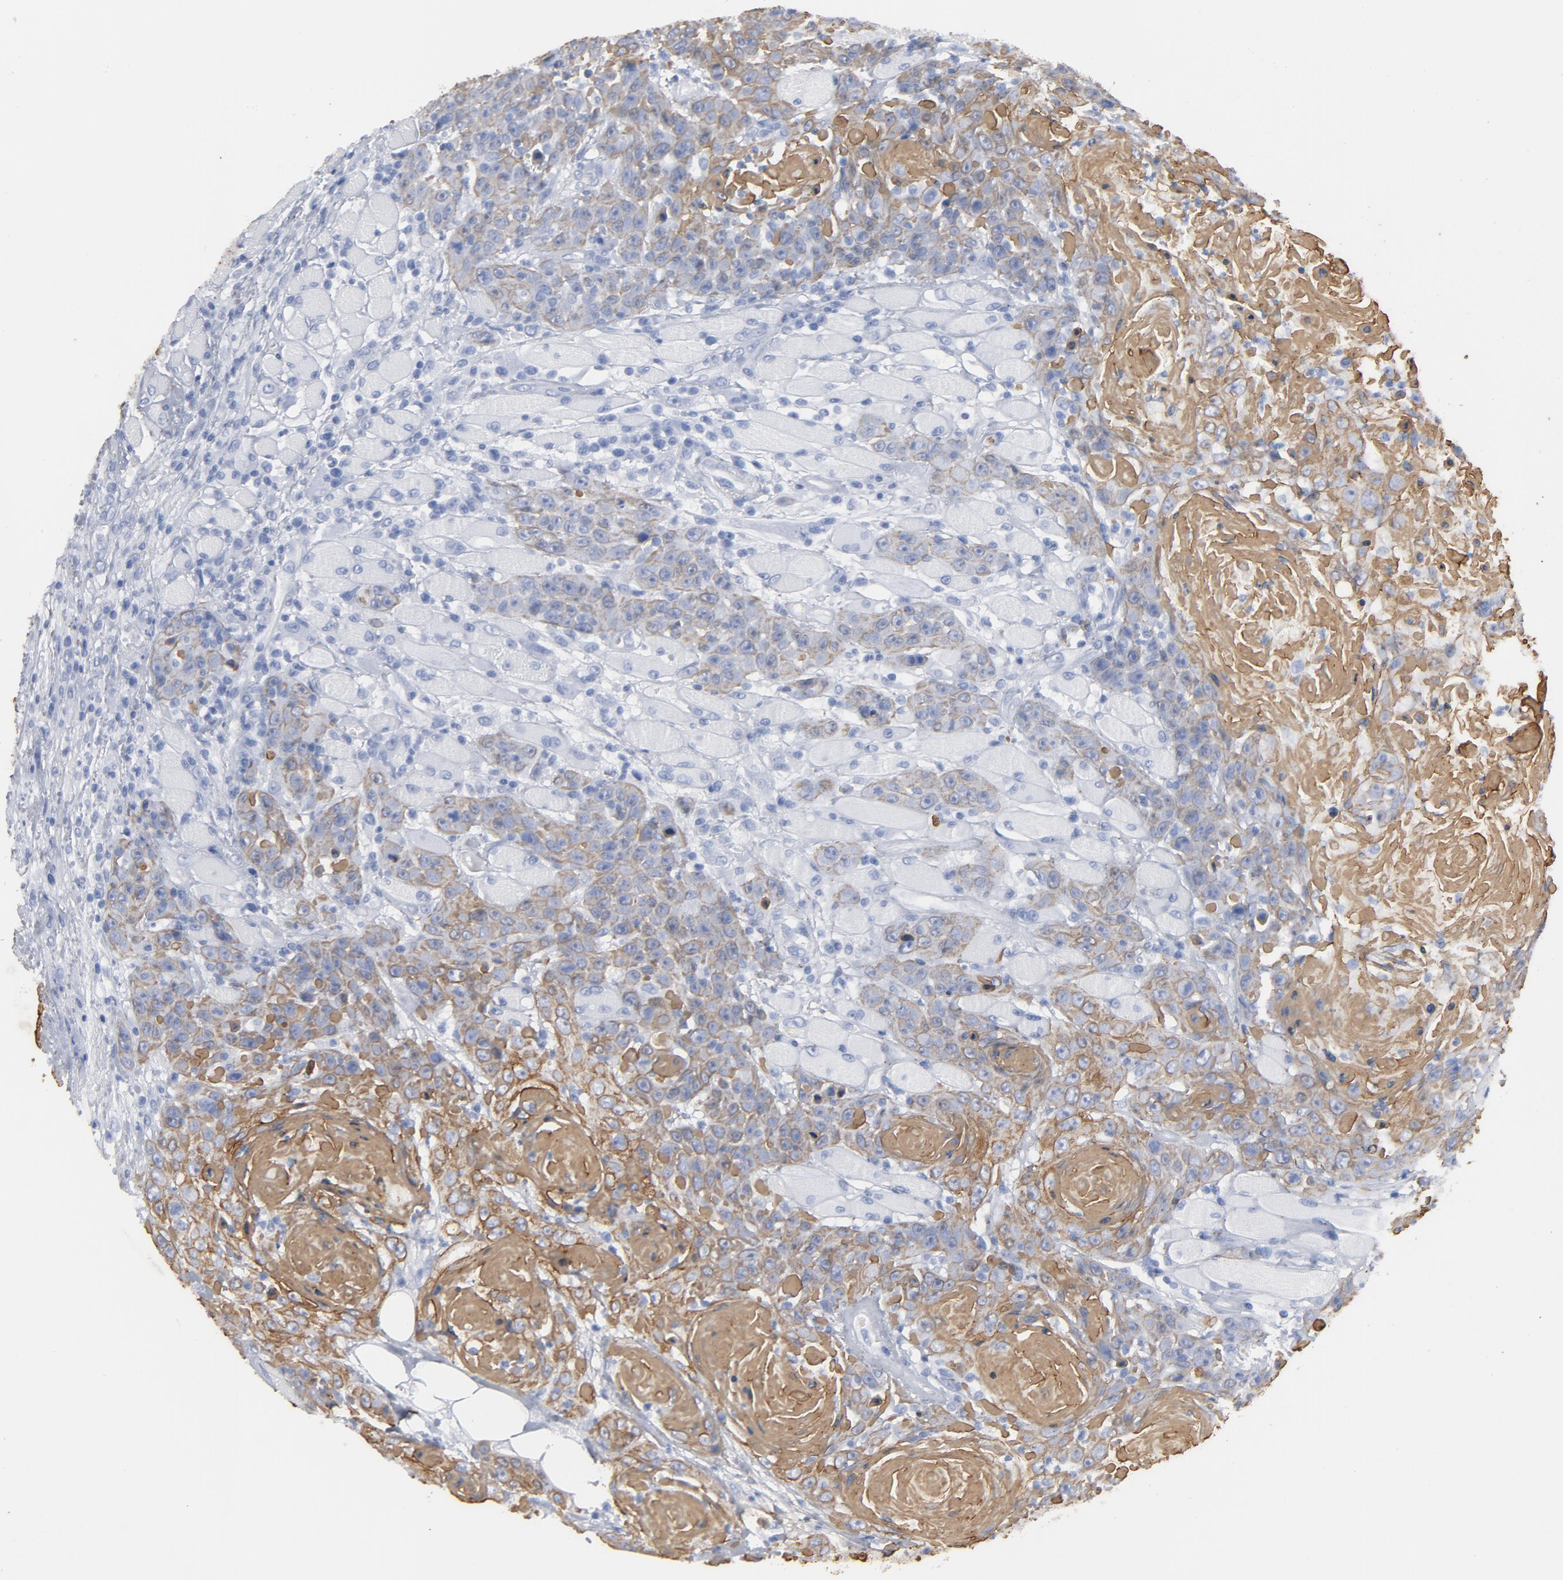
{"staining": {"intensity": "moderate", "quantity": ">75%", "location": "cytoplasmic/membranous"}, "tissue": "head and neck cancer", "cell_type": "Tumor cells", "image_type": "cancer", "snomed": [{"axis": "morphology", "description": "Squamous cell carcinoma, NOS"}, {"axis": "topography", "description": "Head-Neck"}], "caption": "Head and neck cancer (squamous cell carcinoma) stained with DAB (3,3'-diaminobenzidine) immunohistochemistry displays medium levels of moderate cytoplasmic/membranous expression in approximately >75% of tumor cells. (IHC, brightfield microscopy, high magnification).", "gene": "TSPAN6", "patient": {"sex": "female", "age": 84}}